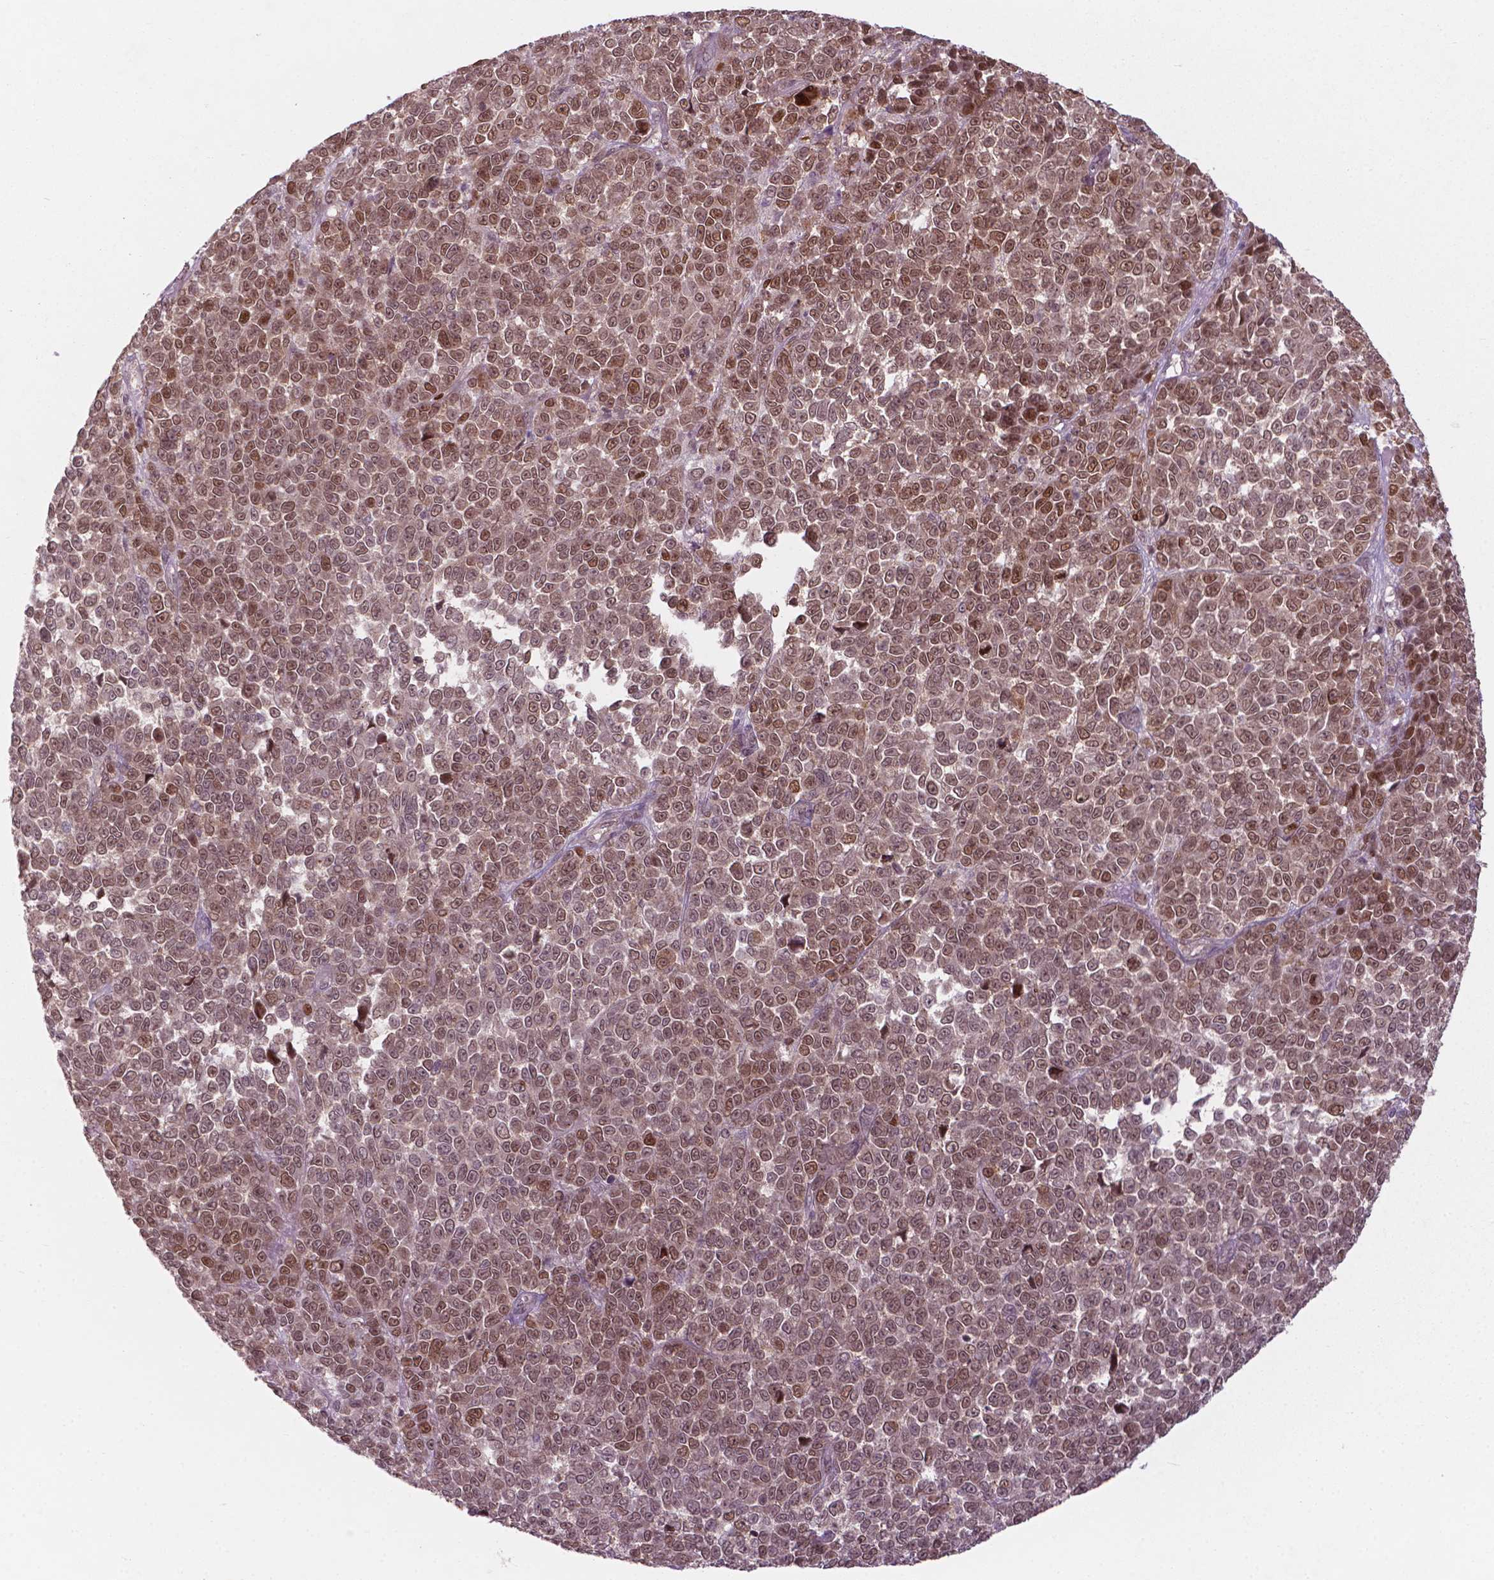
{"staining": {"intensity": "moderate", "quantity": ">75%", "location": "nuclear"}, "tissue": "melanoma", "cell_type": "Tumor cells", "image_type": "cancer", "snomed": [{"axis": "morphology", "description": "Malignant melanoma, NOS"}, {"axis": "topography", "description": "Skin"}], "caption": "This micrograph displays IHC staining of human malignant melanoma, with medium moderate nuclear staining in approximately >75% of tumor cells.", "gene": "NFAT5", "patient": {"sex": "female", "age": 95}}